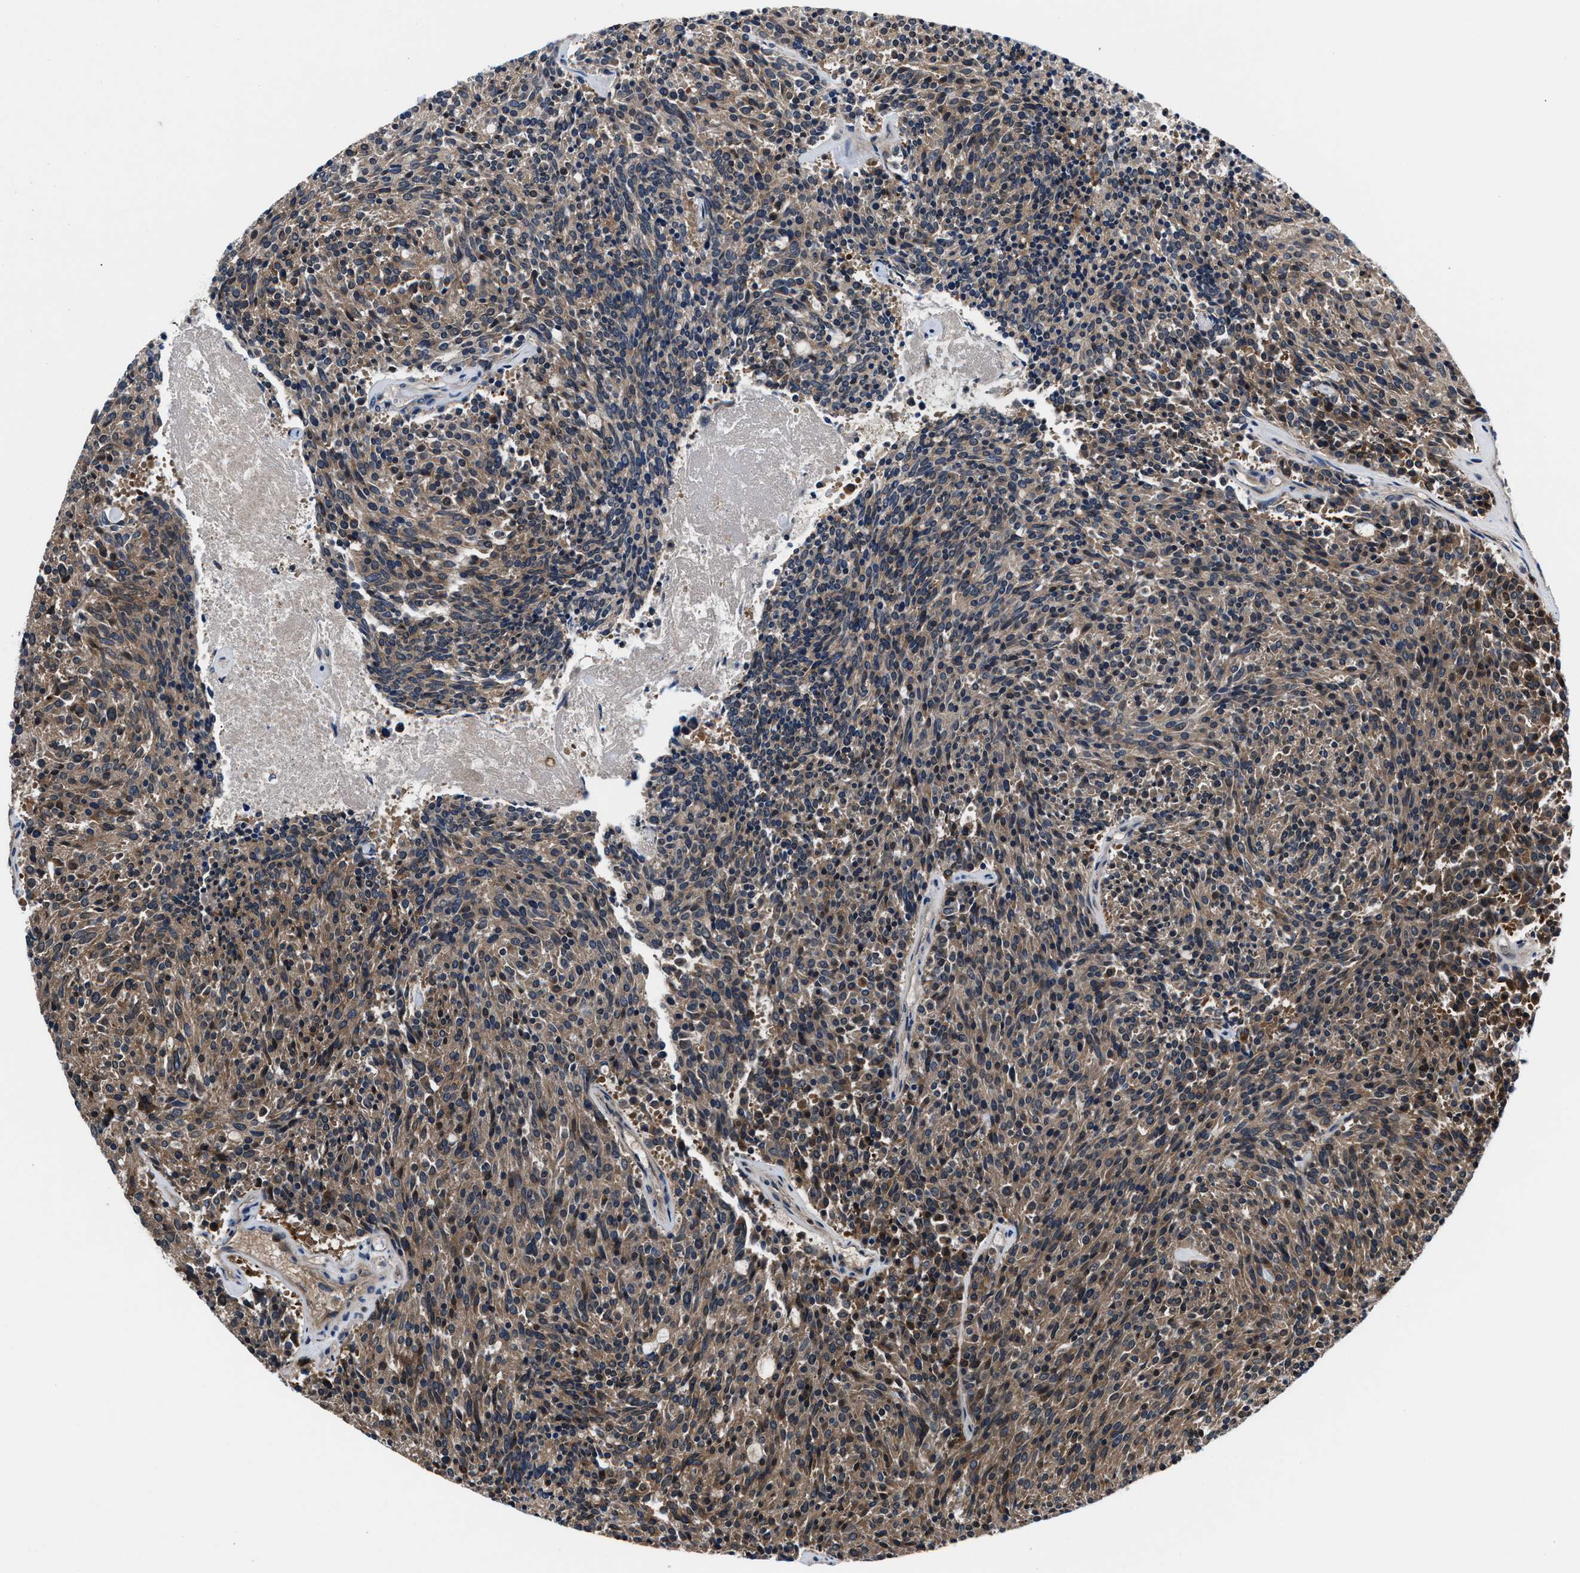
{"staining": {"intensity": "moderate", "quantity": ">75%", "location": "cytoplasmic/membranous"}, "tissue": "carcinoid", "cell_type": "Tumor cells", "image_type": "cancer", "snomed": [{"axis": "morphology", "description": "Carcinoid, malignant, NOS"}, {"axis": "topography", "description": "Pancreas"}], "caption": "DAB immunohistochemical staining of carcinoid (malignant) reveals moderate cytoplasmic/membranous protein expression in about >75% of tumor cells.", "gene": "PRPSAP2", "patient": {"sex": "female", "age": 54}}